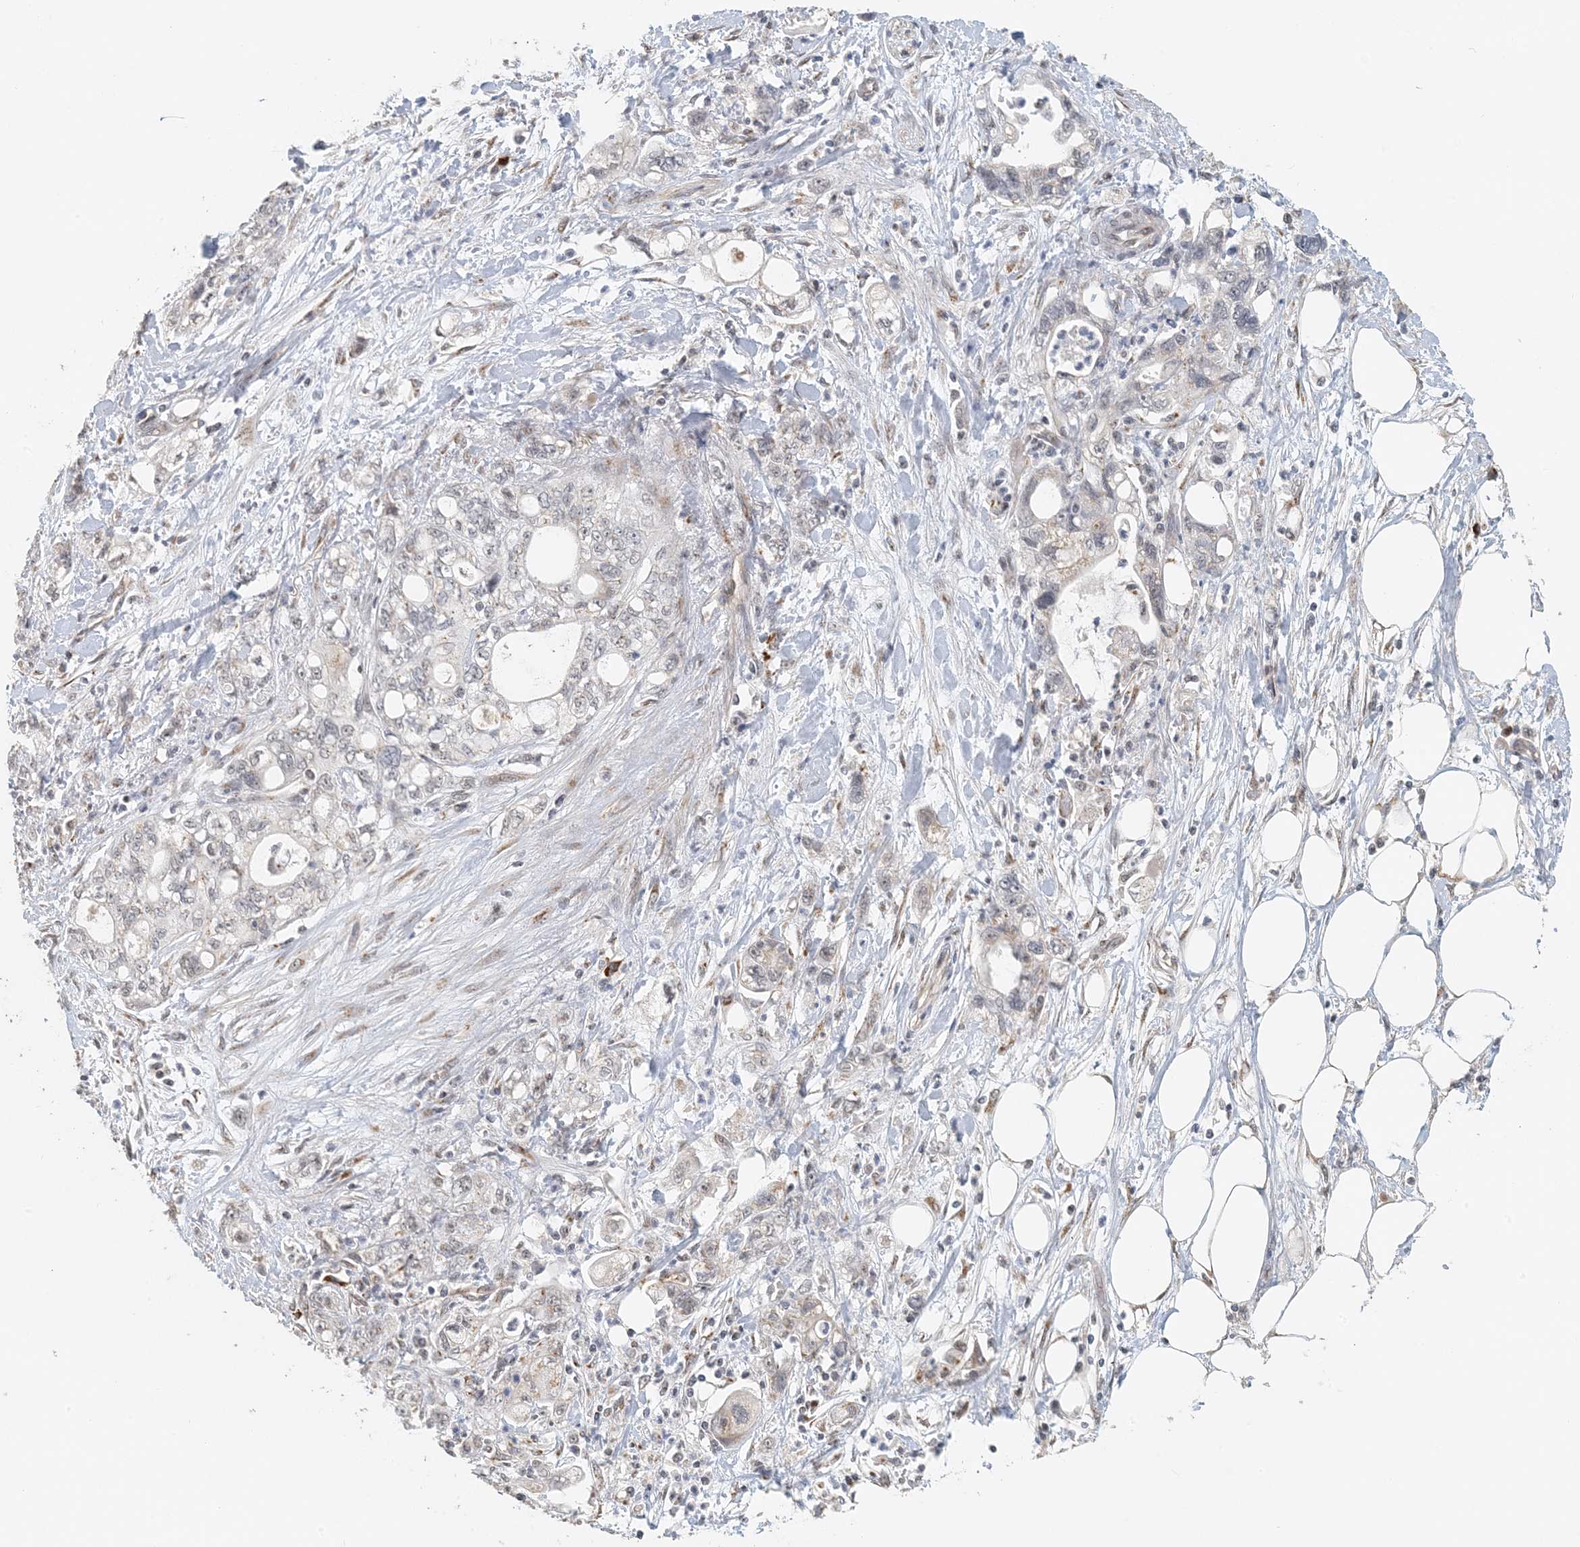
{"staining": {"intensity": "negative", "quantity": "none", "location": "none"}, "tissue": "pancreatic cancer", "cell_type": "Tumor cells", "image_type": "cancer", "snomed": [{"axis": "morphology", "description": "Adenocarcinoma, NOS"}, {"axis": "topography", "description": "Pancreas"}], "caption": "Tumor cells are negative for protein expression in human pancreatic cancer (adenocarcinoma). (DAB (3,3'-diaminobenzidine) immunohistochemistry (IHC), high magnification).", "gene": "ZCCHC4", "patient": {"sex": "male", "age": 70}}